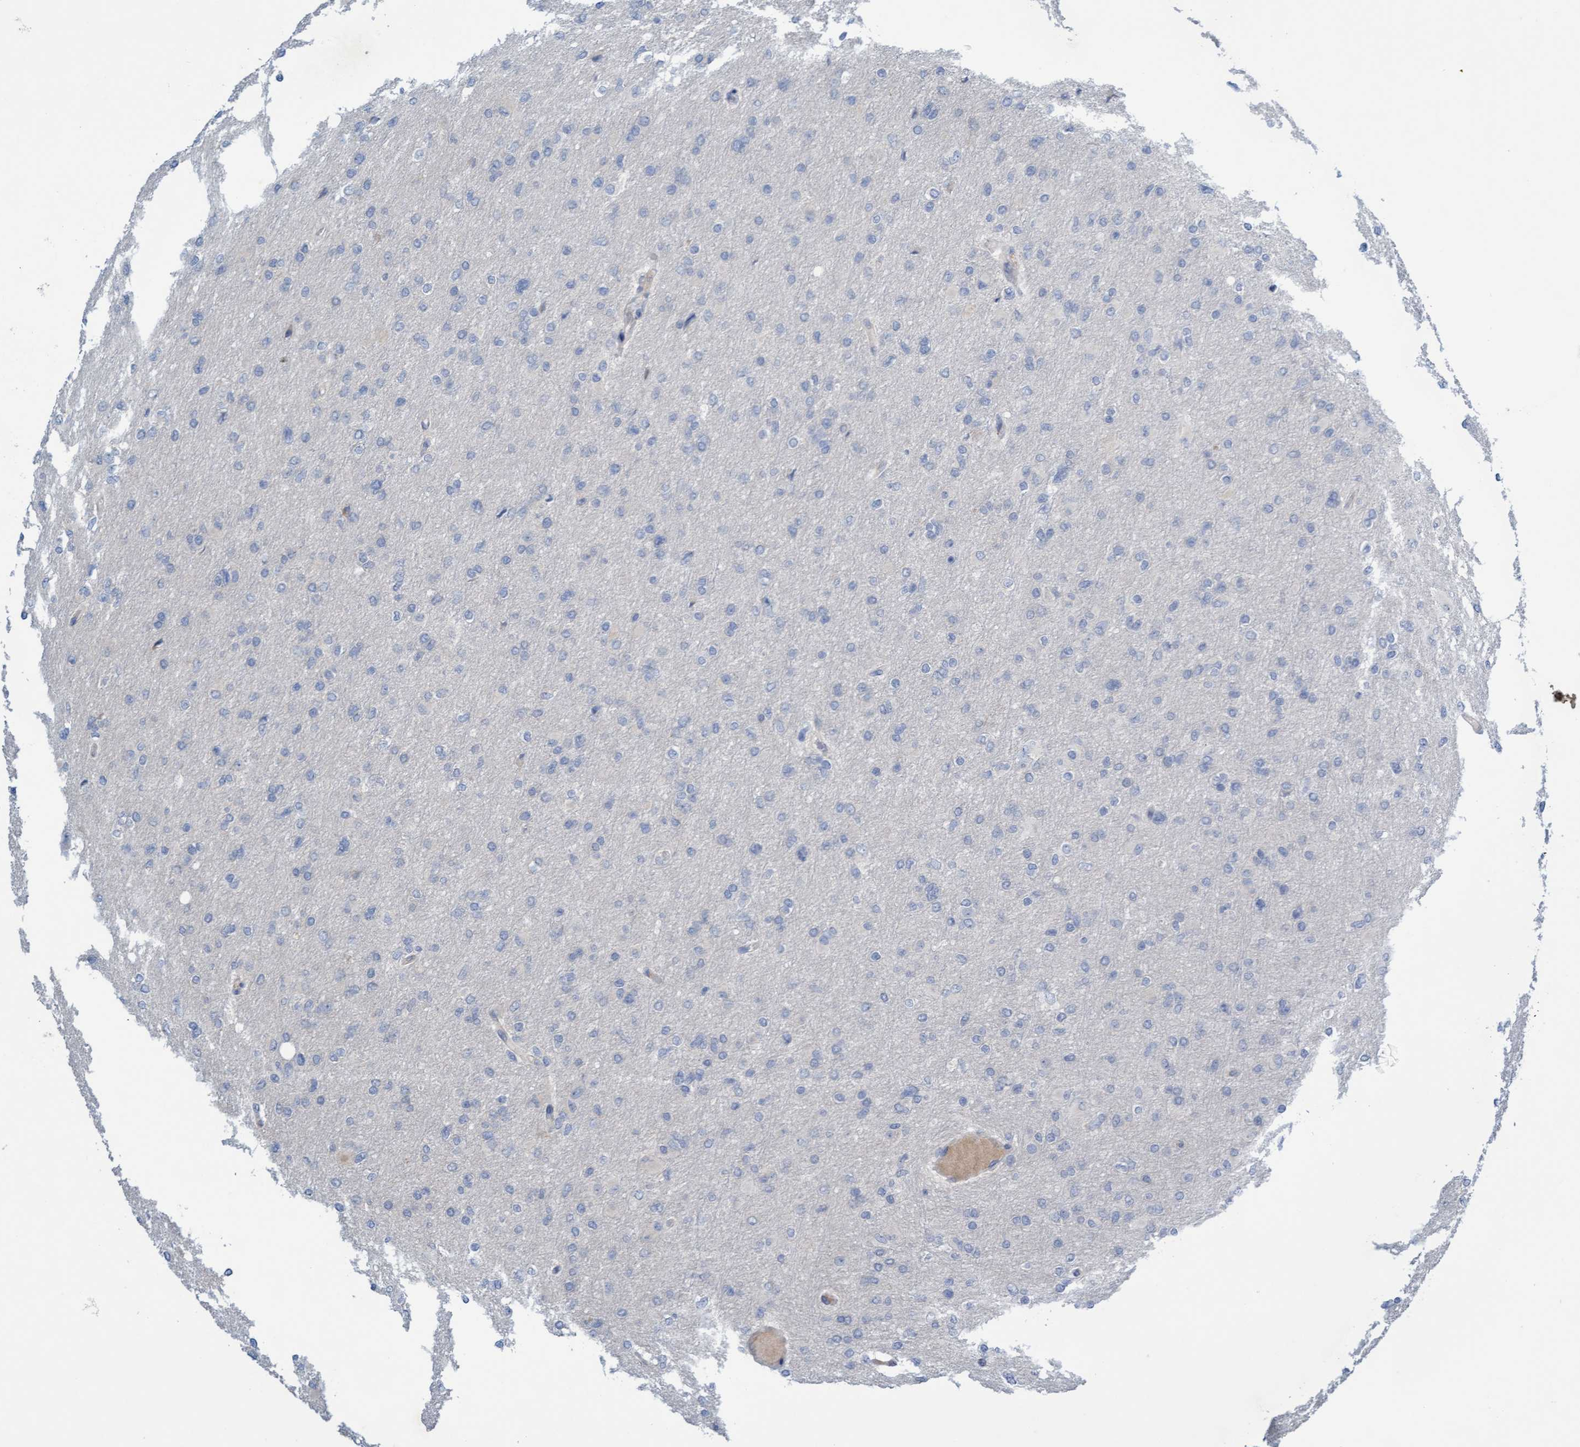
{"staining": {"intensity": "negative", "quantity": "none", "location": "none"}, "tissue": "glioma", "cell_type": "Tumor cells", "image_type": "cancer", "snomed": [{"axis": "morphology", "description": "Glioma, malignant, High grade"}, {"axis": "topography", "description": "Cerebral cortex"}], "caption": "Malignant glioma (high-grade) stained for a protein using IHC reveals no positivity tumor cells.", "gene": "DDHD2", "patient": {"sex": "female", "age": 36}}